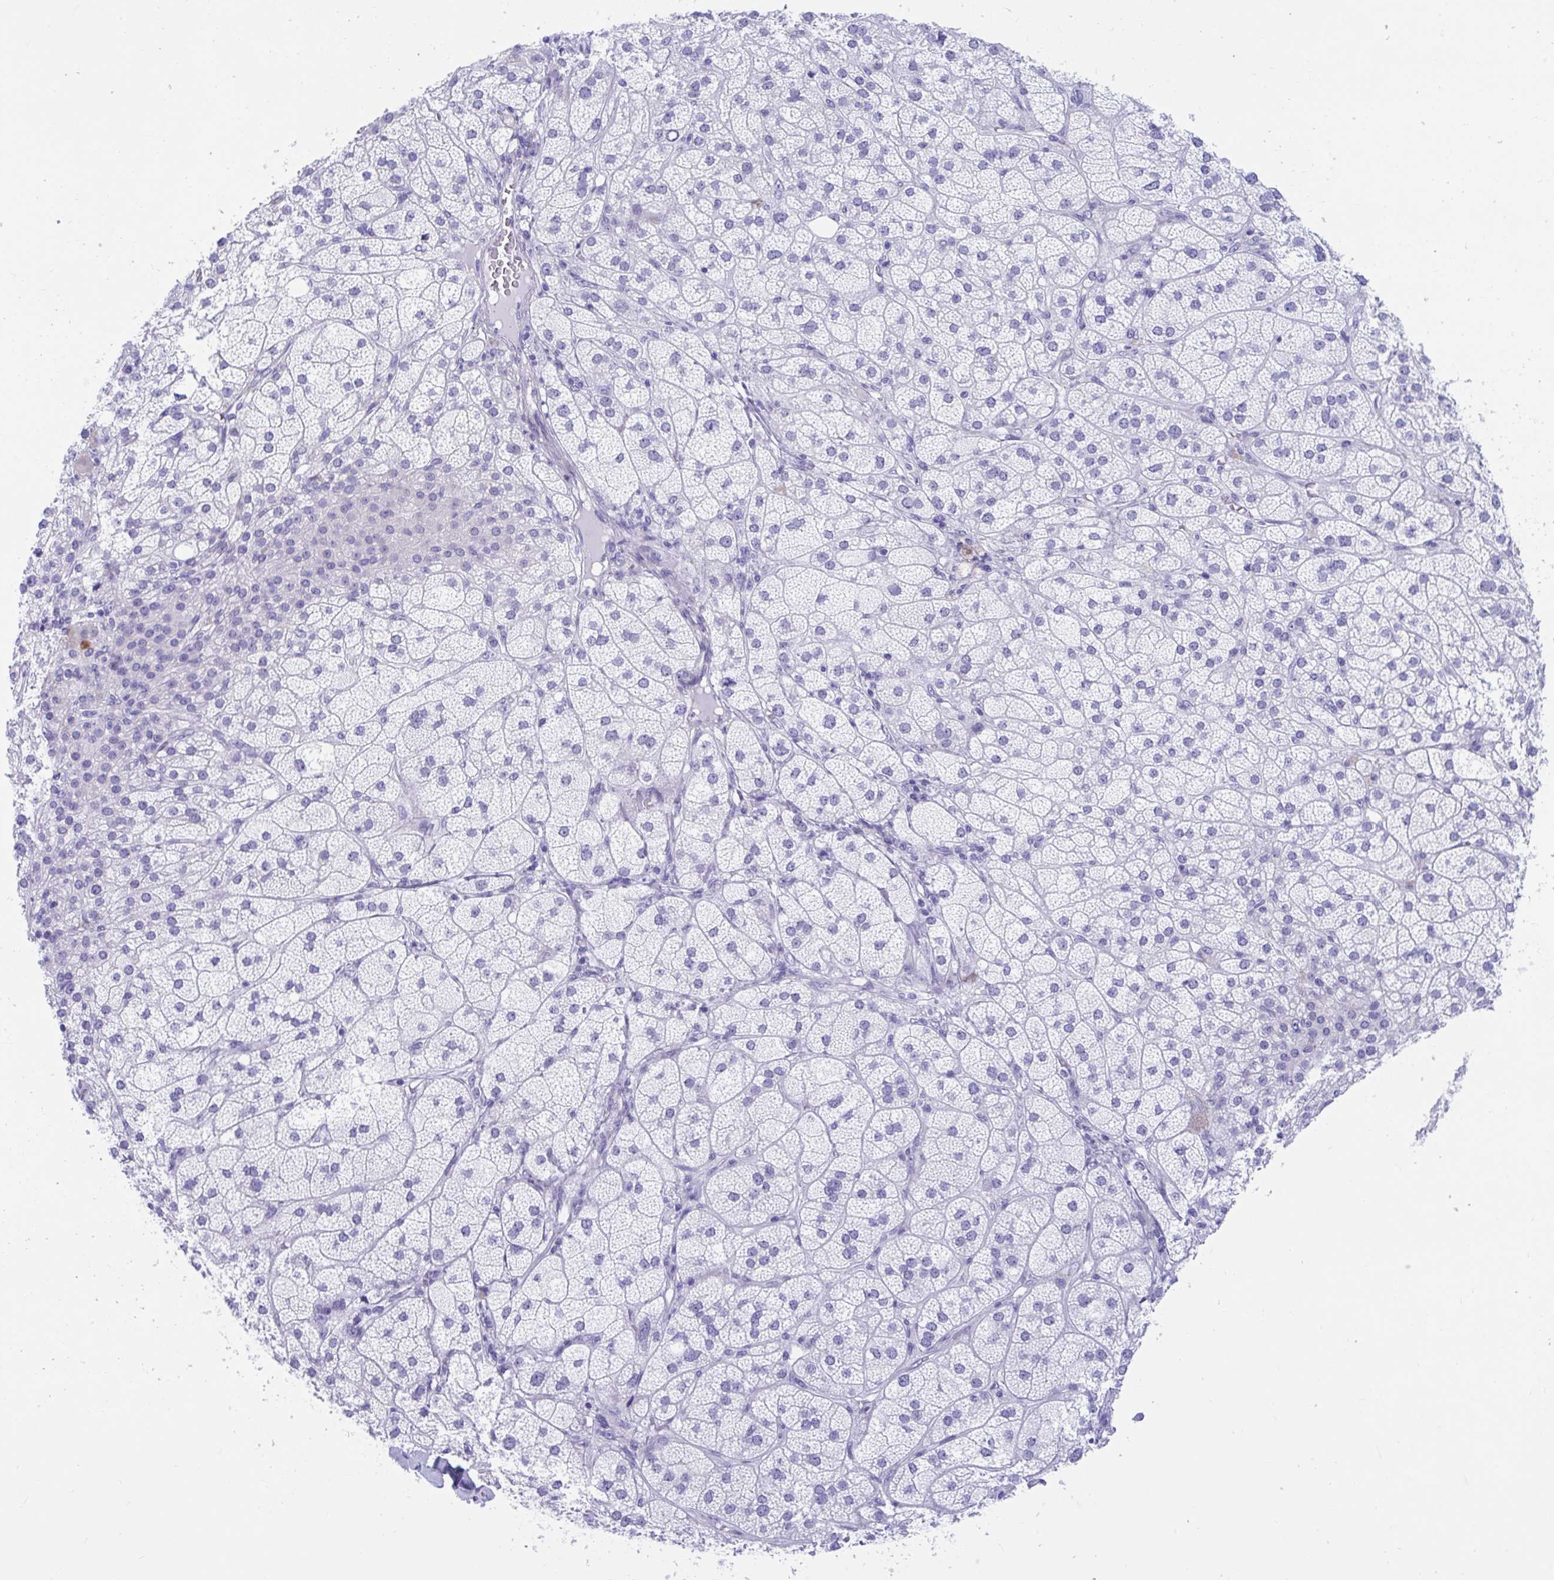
{"staining": {"intensity": "weak", "quantity": "<25%", "location": "cytoplasmic/membranous"}, "tissue": "adrenal gland", "cell_type": "Glandular cells", "image_type": "normal", "snomed": [{"axis": "morphology", "description": "Normal tissue, NOS"}, {"axis": "topography", "description": "Adrenal gland"}], "caption": "Immunohistochemistry histopathology image of benign human adrenal gland stained for a protein (brown), which shows no positivity in glandular cells.", "gene": "TTC30A", "patient": {"sex": "female", "age": 60}}